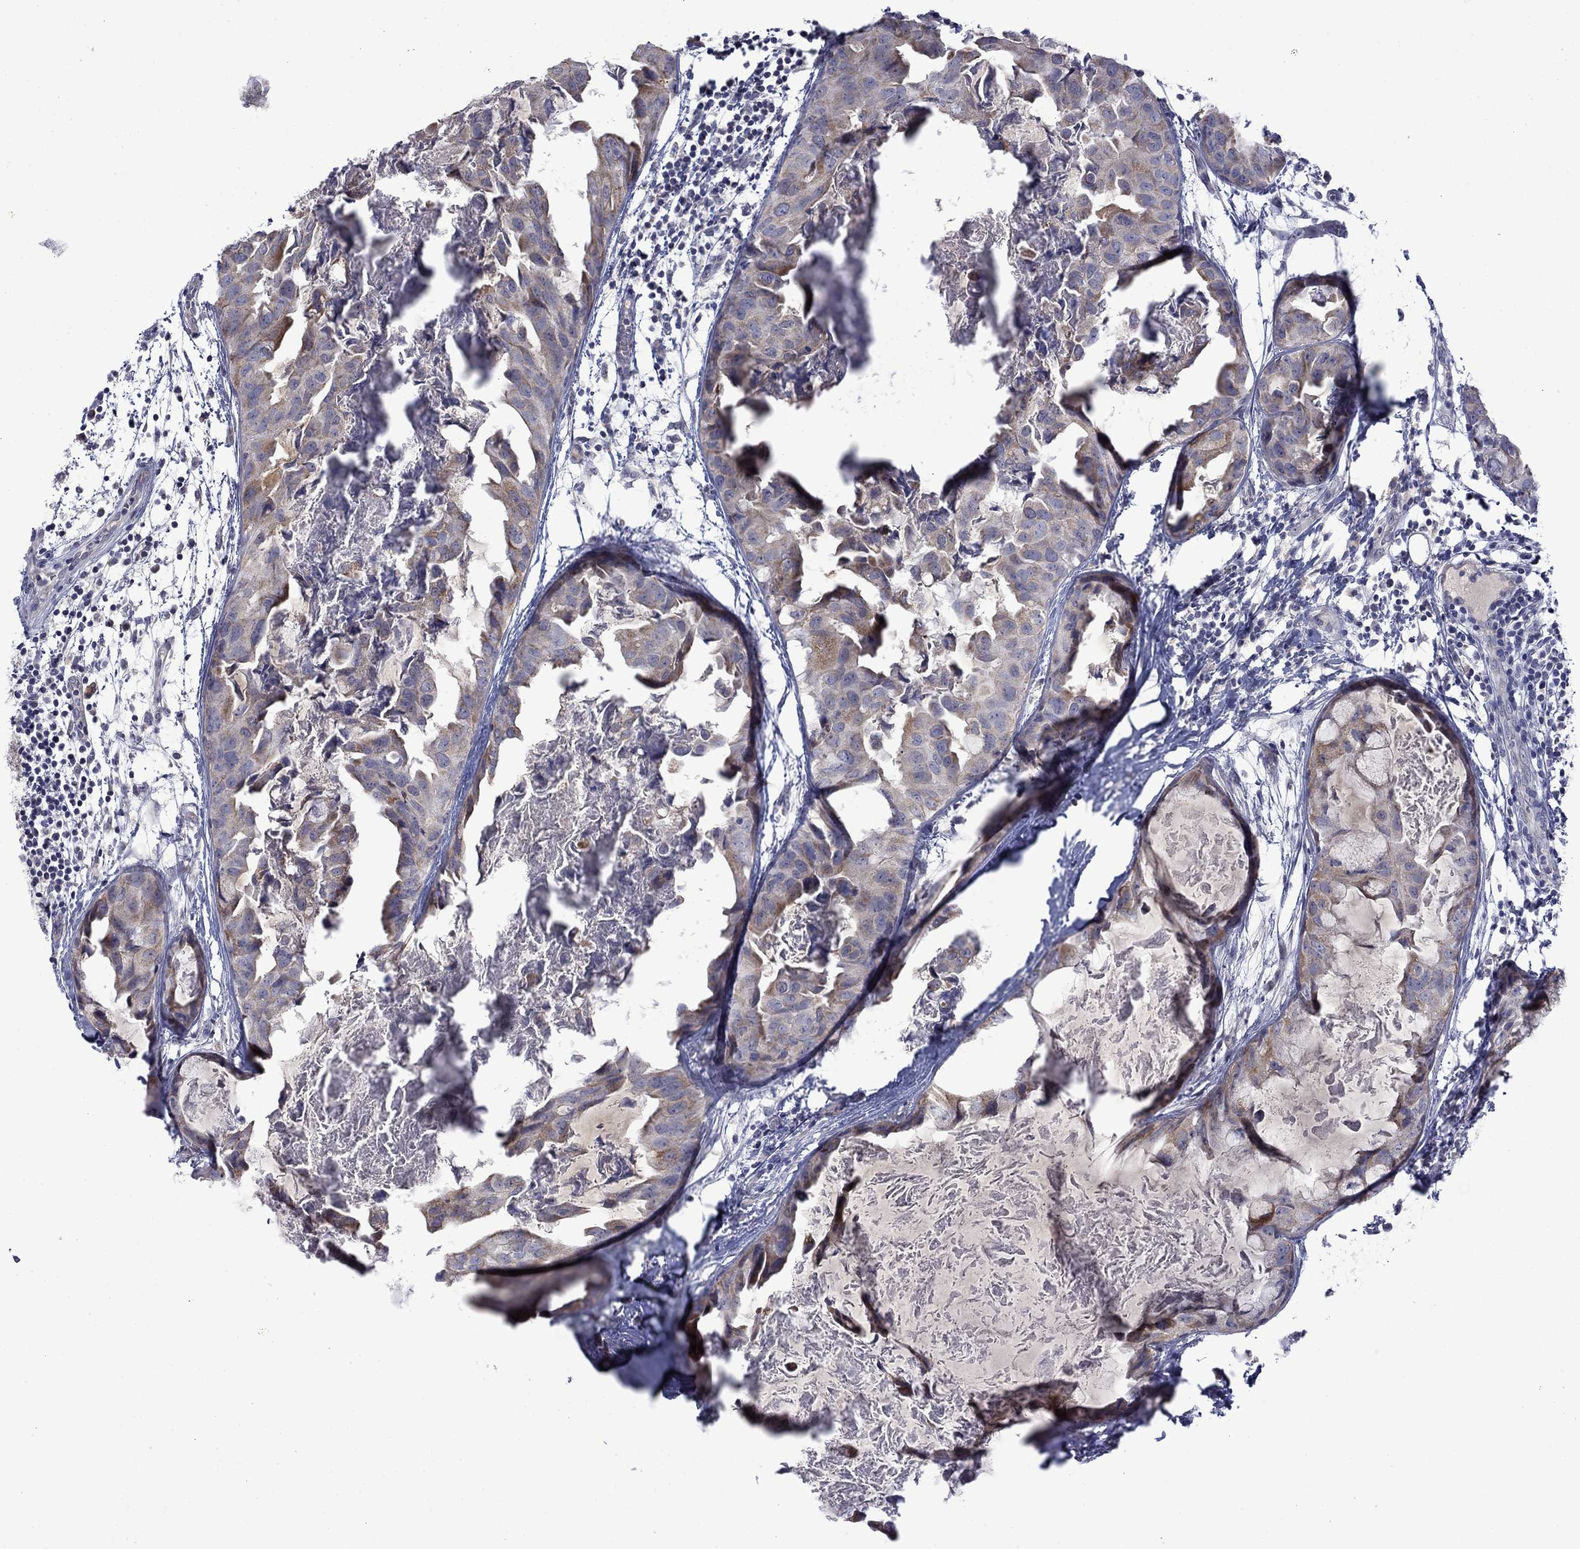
{"staining": {"intensity": "weak", "quantity": "25%-75%", "location": "cytoplasmic/membranous"}, "tissue": "breast cancer", "cell_type": "Tumor cells", "image_type": "cancer", "snomed": [{"axis": "morphology", "description": "Normal tissue, NOS"}, {"axis": "morphology", "description": "Duct carcinoma"}, {"axis": "topography", "description": "Breast"}], "caption": "Protein staining of breast infiltrating ductal carcinoma tissue exhibits weak cytoplasmic/membranous staining in approximately 25%-75% of tumor cells. (DAB (3,3'-diaminobenzidine) IHC with brightfield microscopy, high magnification).", "gene": "KCNJ16", "patient": {"sex": "female", "age": 40}}